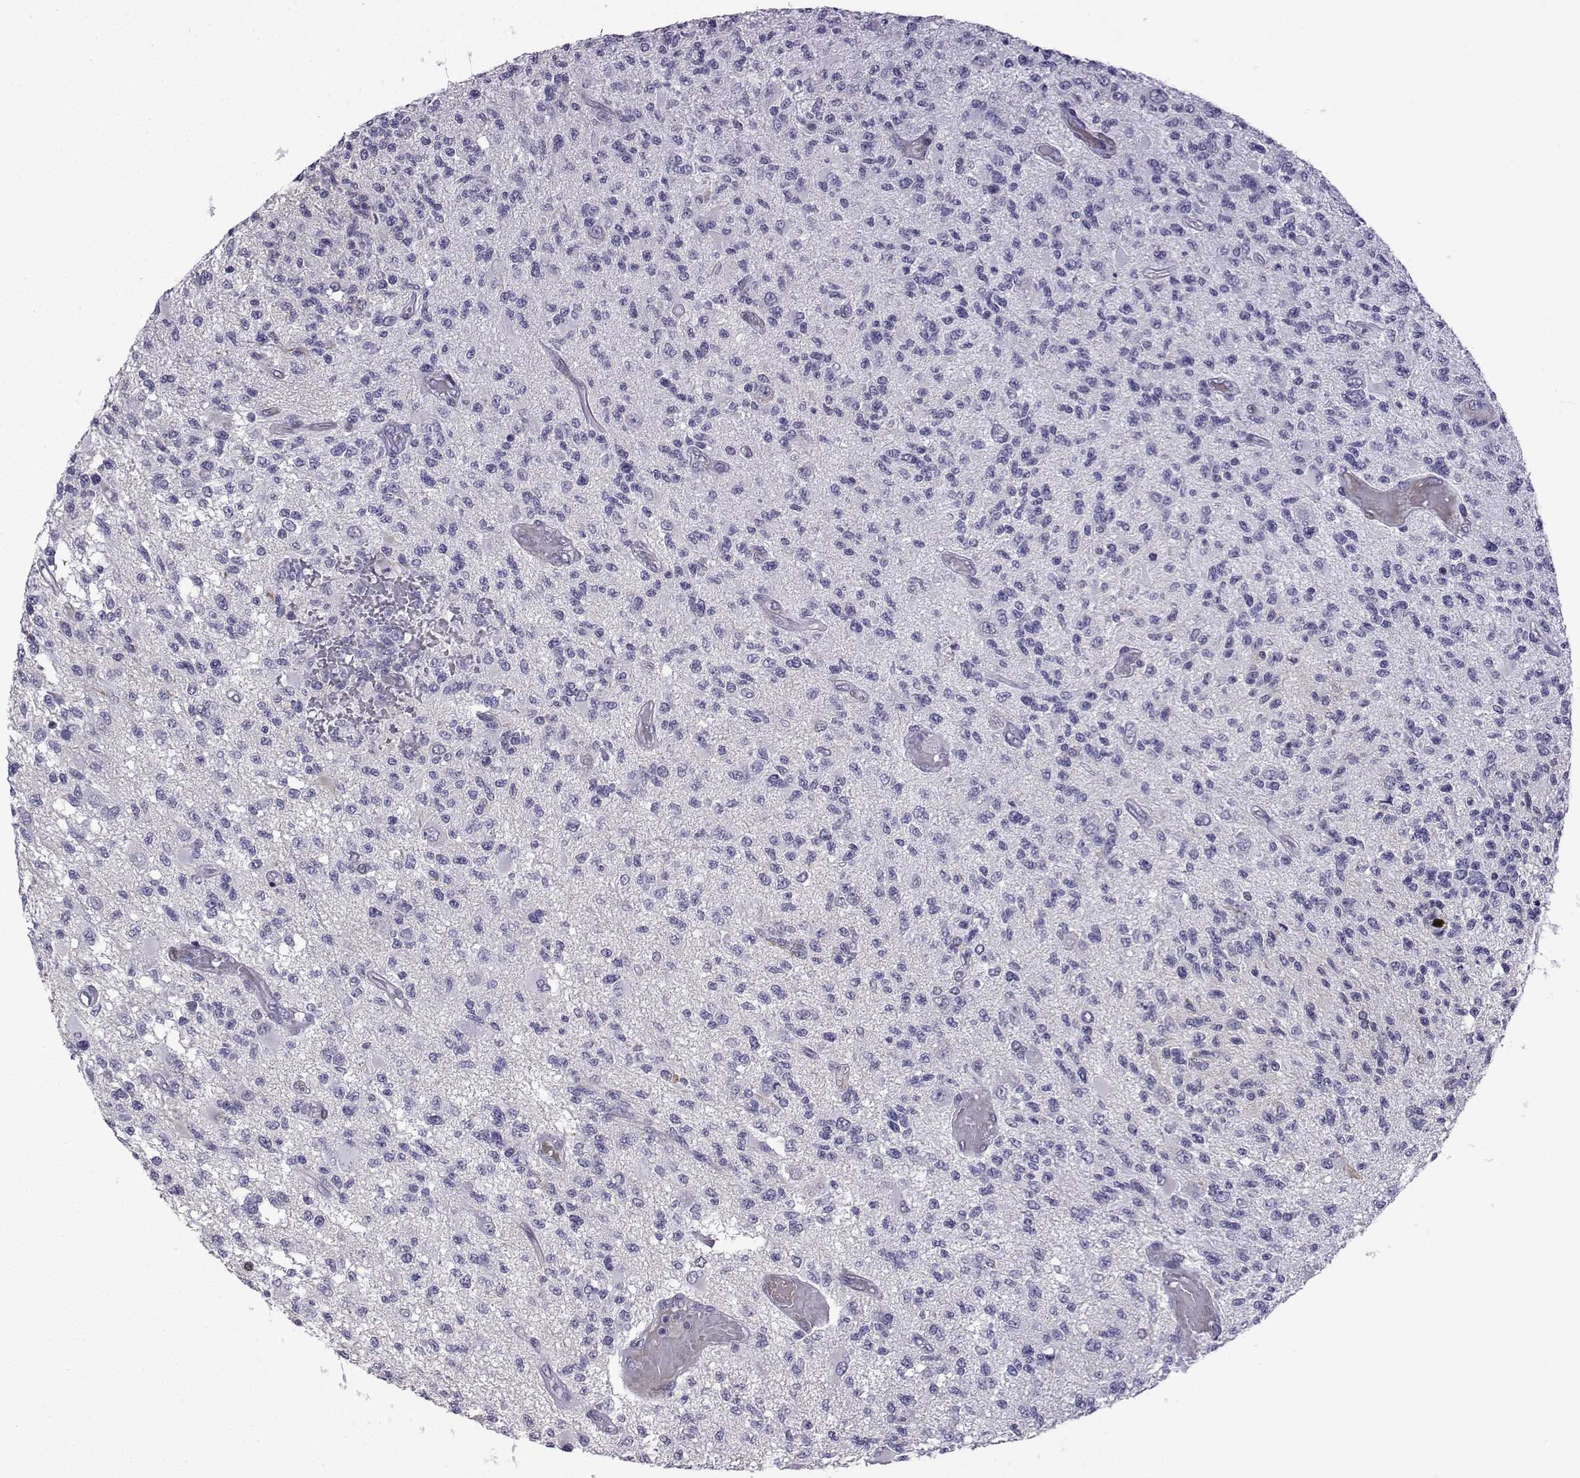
{"staining": {"intensity": "negative", "quantity": "none", "location": "none"}, "tissue": "glioma", "cell_type": "Tumor cells", "image_type": "cancer", "snomed": [{"axis": "morphology", "description": "Glioma, malignant, High grade"}, {"axis": "topography", "description": "Brain"}], "caption": "This image is of glioma stained with immunohistochemistry (IHC) to label a protein in brown with the nuclei are counter-stained blue. There is no positivity in tumor cells.", "gene": "CFAP70", "patient": {"sex": "female", "age": 63}}